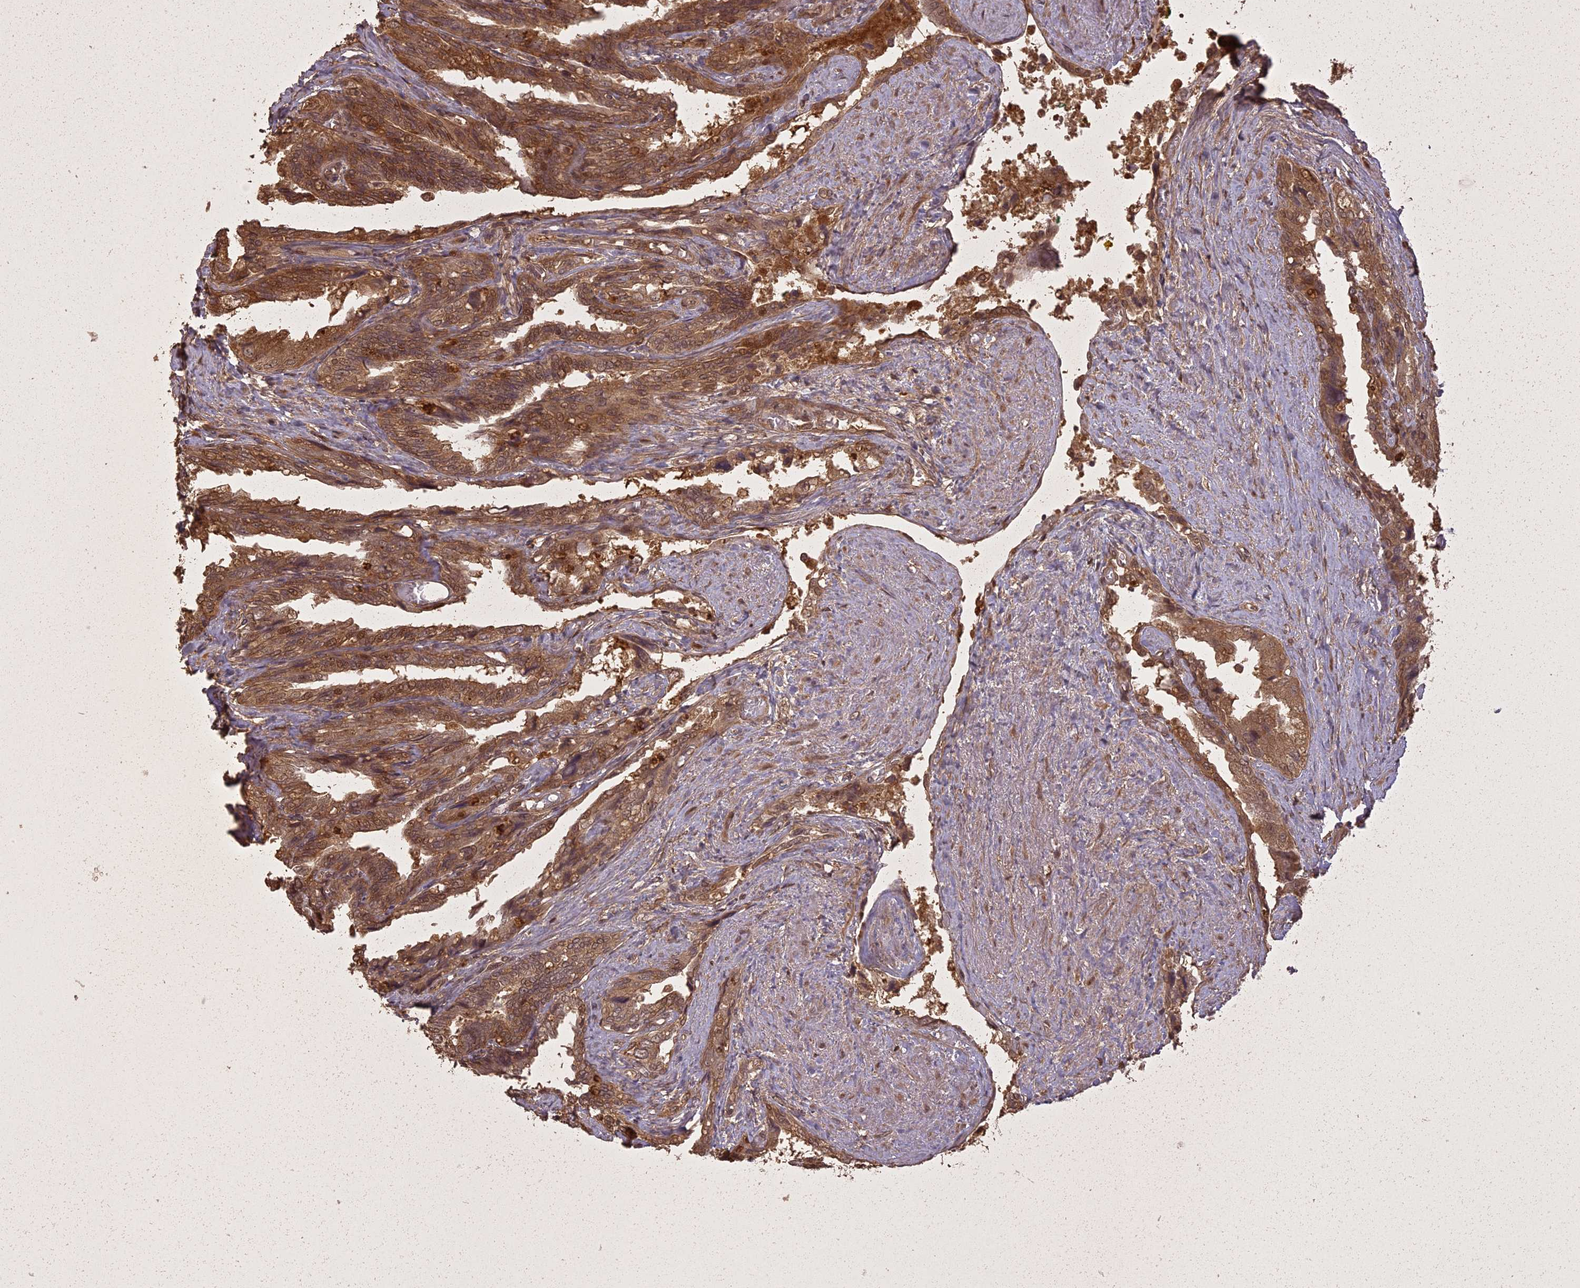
{"staining": {"intensity": "moderate", "quantity": ">75%", "location": "cytoplasmic/membranous"}, "tissue": "seminal vesicle", "cell_type": "Glandular cells", "image_type": "normal", "snomed": [{"axis": "morphology", "description": "Normal tissue, NOS"}, {"axis": "topography", "description": "Seminal veicle"}, {"axis": "topography", "description": "Peripheral nerve tissue"}], "caption": "Seminal vesicle stained with immunohistochemistry (IHC) displays moderate cytoplasmic/membranous expression in approximately >75% of glandular cells.", "gene": "LIN37", "patient": {"sex": "male", "age": 60}}